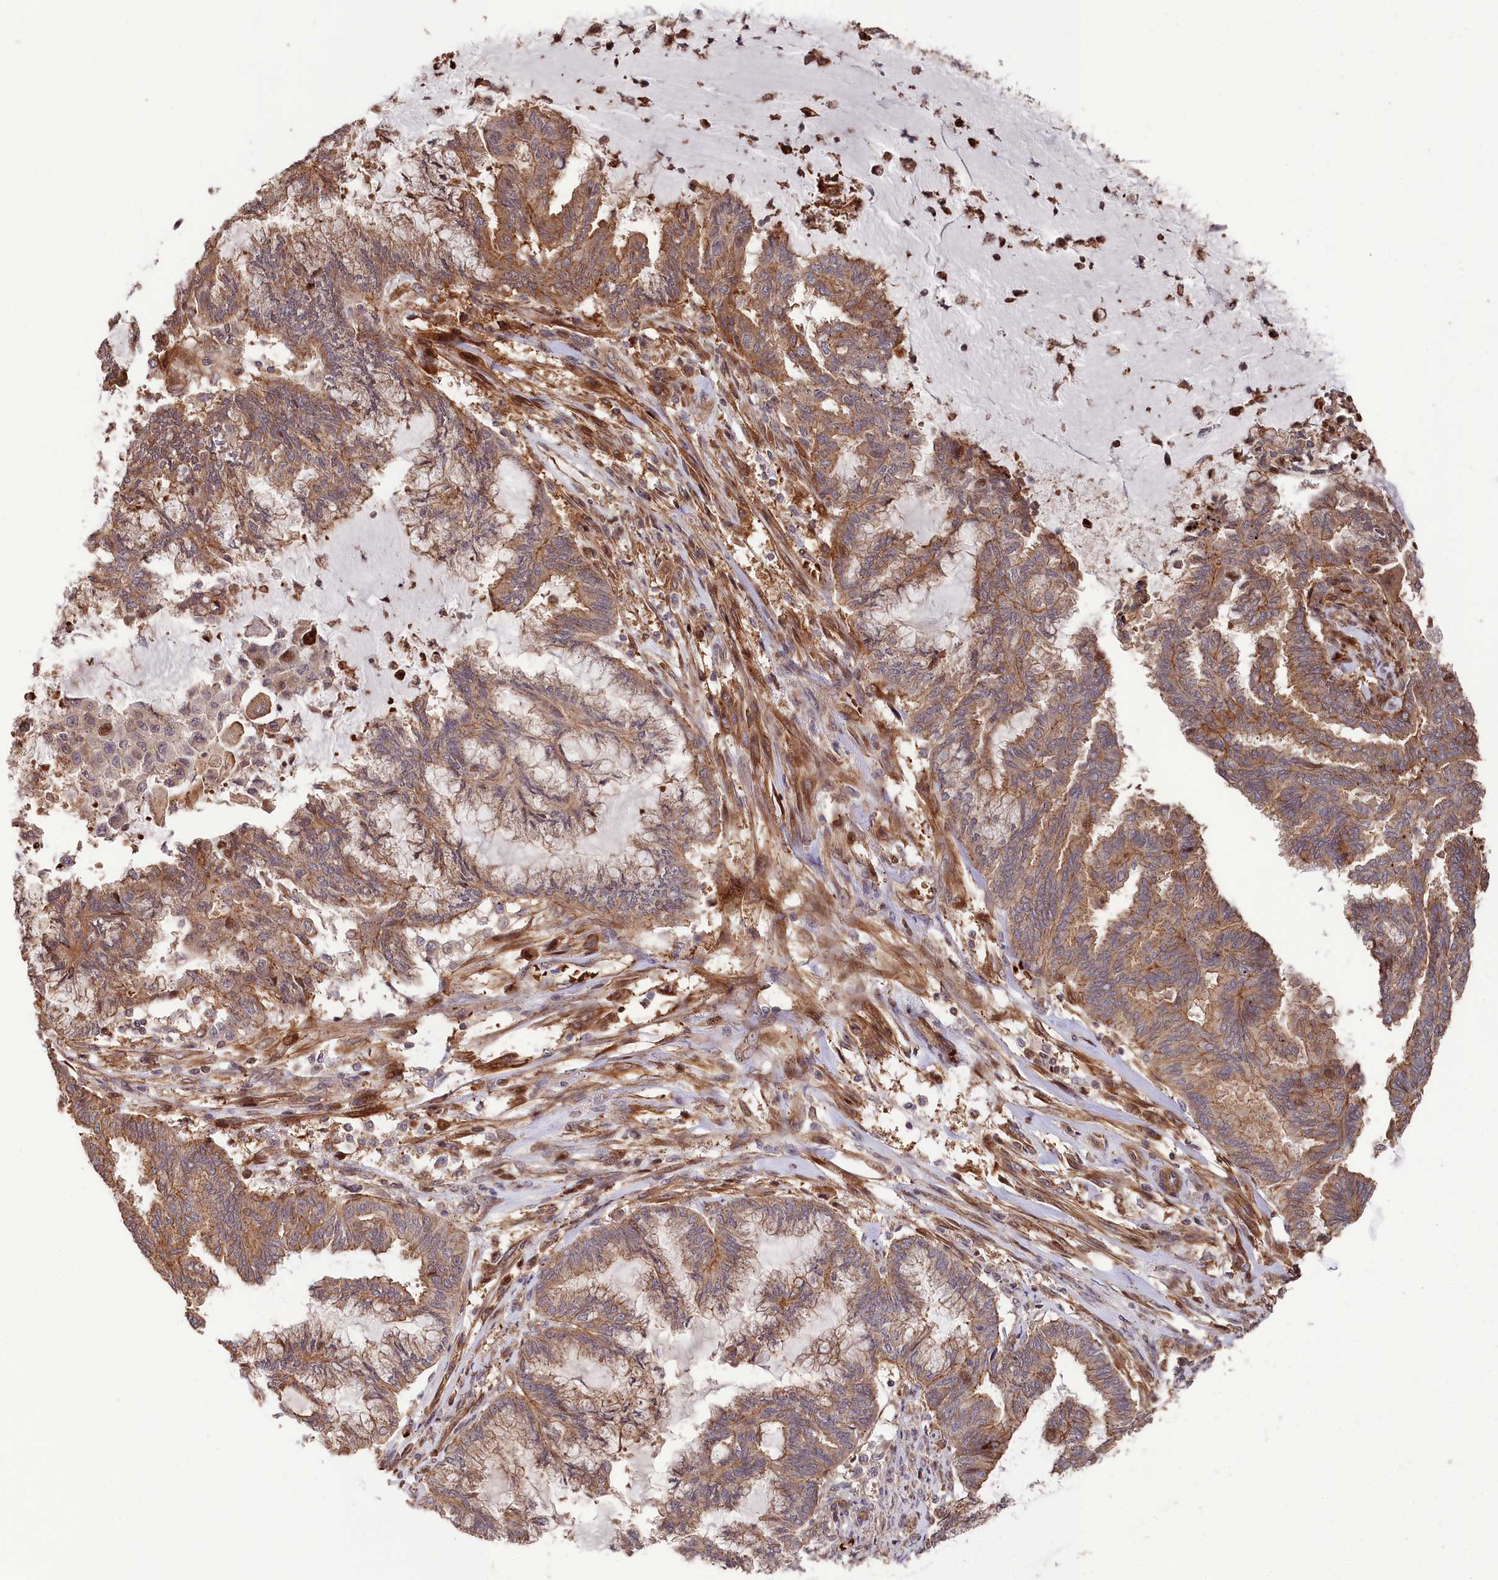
{"staining": {"intensity": "moderate", "quantity": ">75%", "location": "cytoplasmic/membranous"}, "tissue": "endometrial cancer", "cell_type": "Tumor cells", "image_type": "cancer", "snomed": [{"axis": "morphology", "description": "Adenocarcinoma, NOS"}, {"axis": "topography", "description": "Endometrium"}], "caption": "About >75% of tumor cells in human endometrial cancer (adenocarcinoma) exhibit moderate cytoplasmic/membranous protein staining as visualized by brown immunohistochemical staining.", "gene": "TNKS1BP1", "patient": {"sex": "female", "age": 86}}